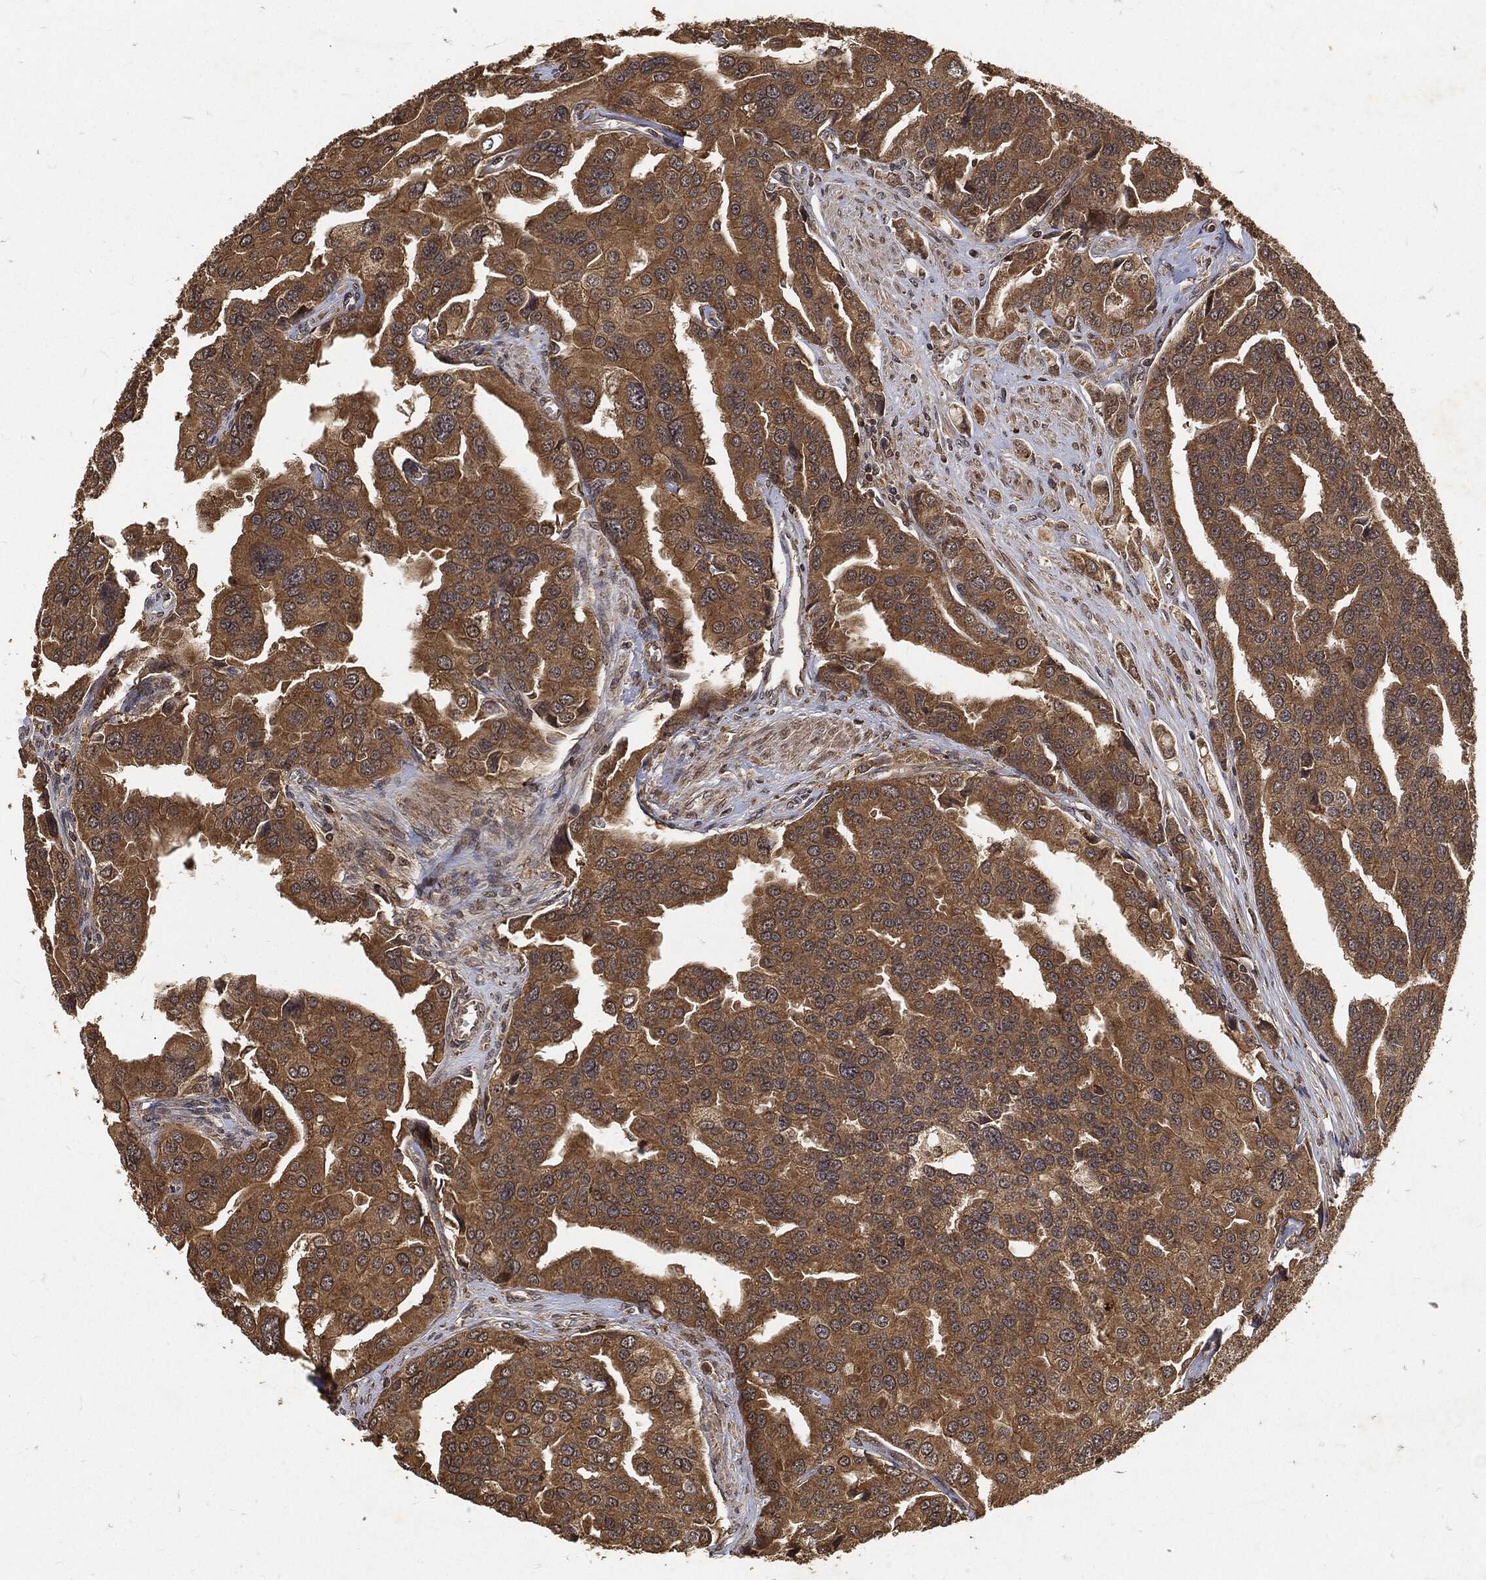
{"staining": {"intensity": "moderate", "quantity": ">75%", "location": "cytoplasmic/membranous"}, "tissue": "prostate cancer", "cell_type": "Tumor cells", "image_type": "cancer", "snomed": [{"axis": "morphology", "description": "Adenocarcinoma, NOS"}, {"axis": "topography", "description": "Prostate and seminal vesicle, NOS"}, {"axis": "topography", "description": "Prostate"}], "caption": "Prostate adenocarcinoma stained with a brown dye displays moderate cytoplasmic/membranous positive positivity in approximately >75% of tumor cells.", "gene": "ZNF226", "patient": {"sex": "male", "age": 69}}